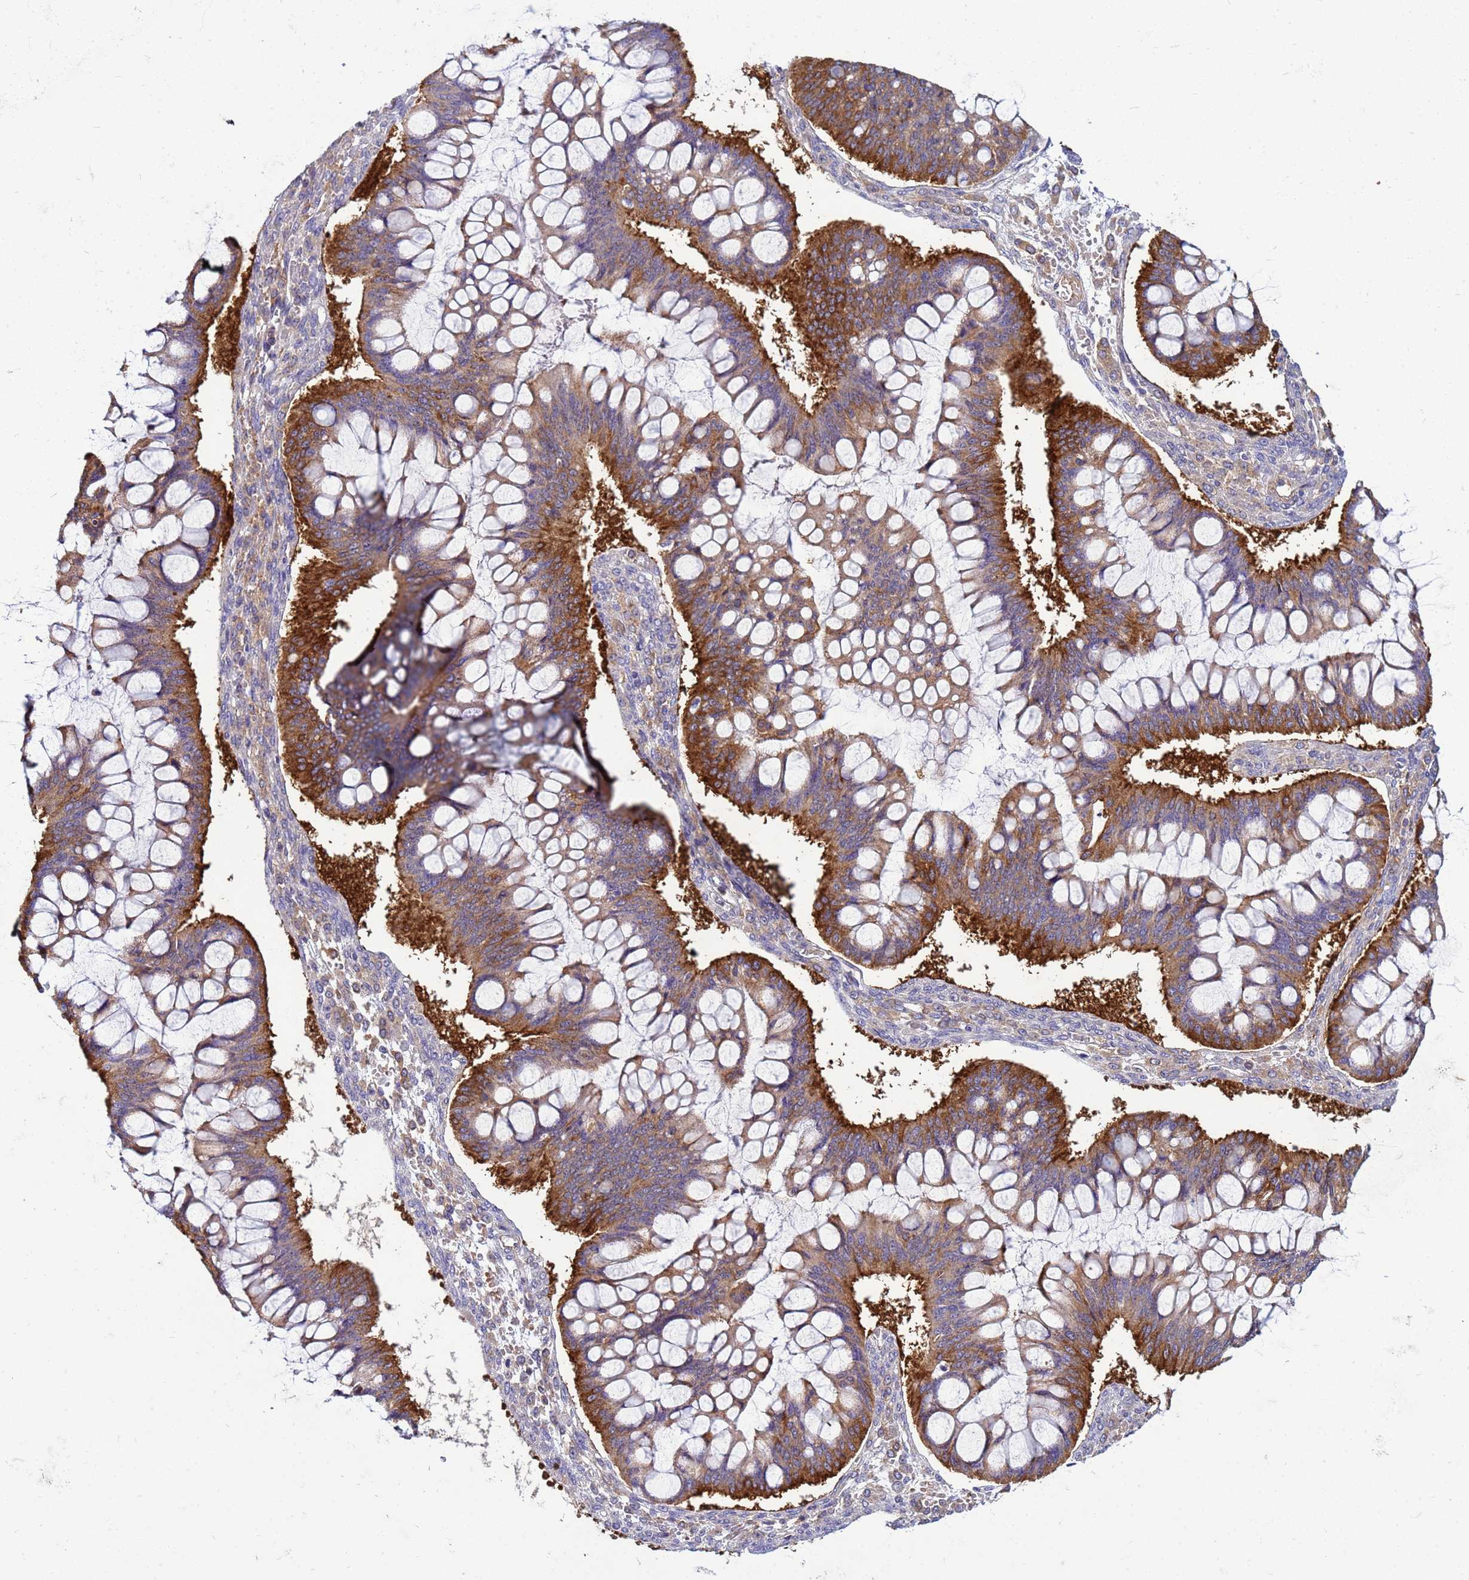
{"staining": {"intensity": "strong", "quantity": ">75%", "location": "cytoplasmic/membranous"}, "tissue": "ovarian cancer", "cell_type": "Tumor cells", "image_type": "cancer", "snomed": [{"axis": "morphology", "description": "Cystadenocarcinoma, mucinous, NOS"}, {"axis": "topography", "description": "Ovary"}], "caption": "A micrograph of human ovarian mucinous cystadenocarcinoma stained for a protein shows strong cytoplasmic/membranous brown staining in tumor cells.", "gene": "PKD1", "patient": {"sex": "female", "age": 73}}